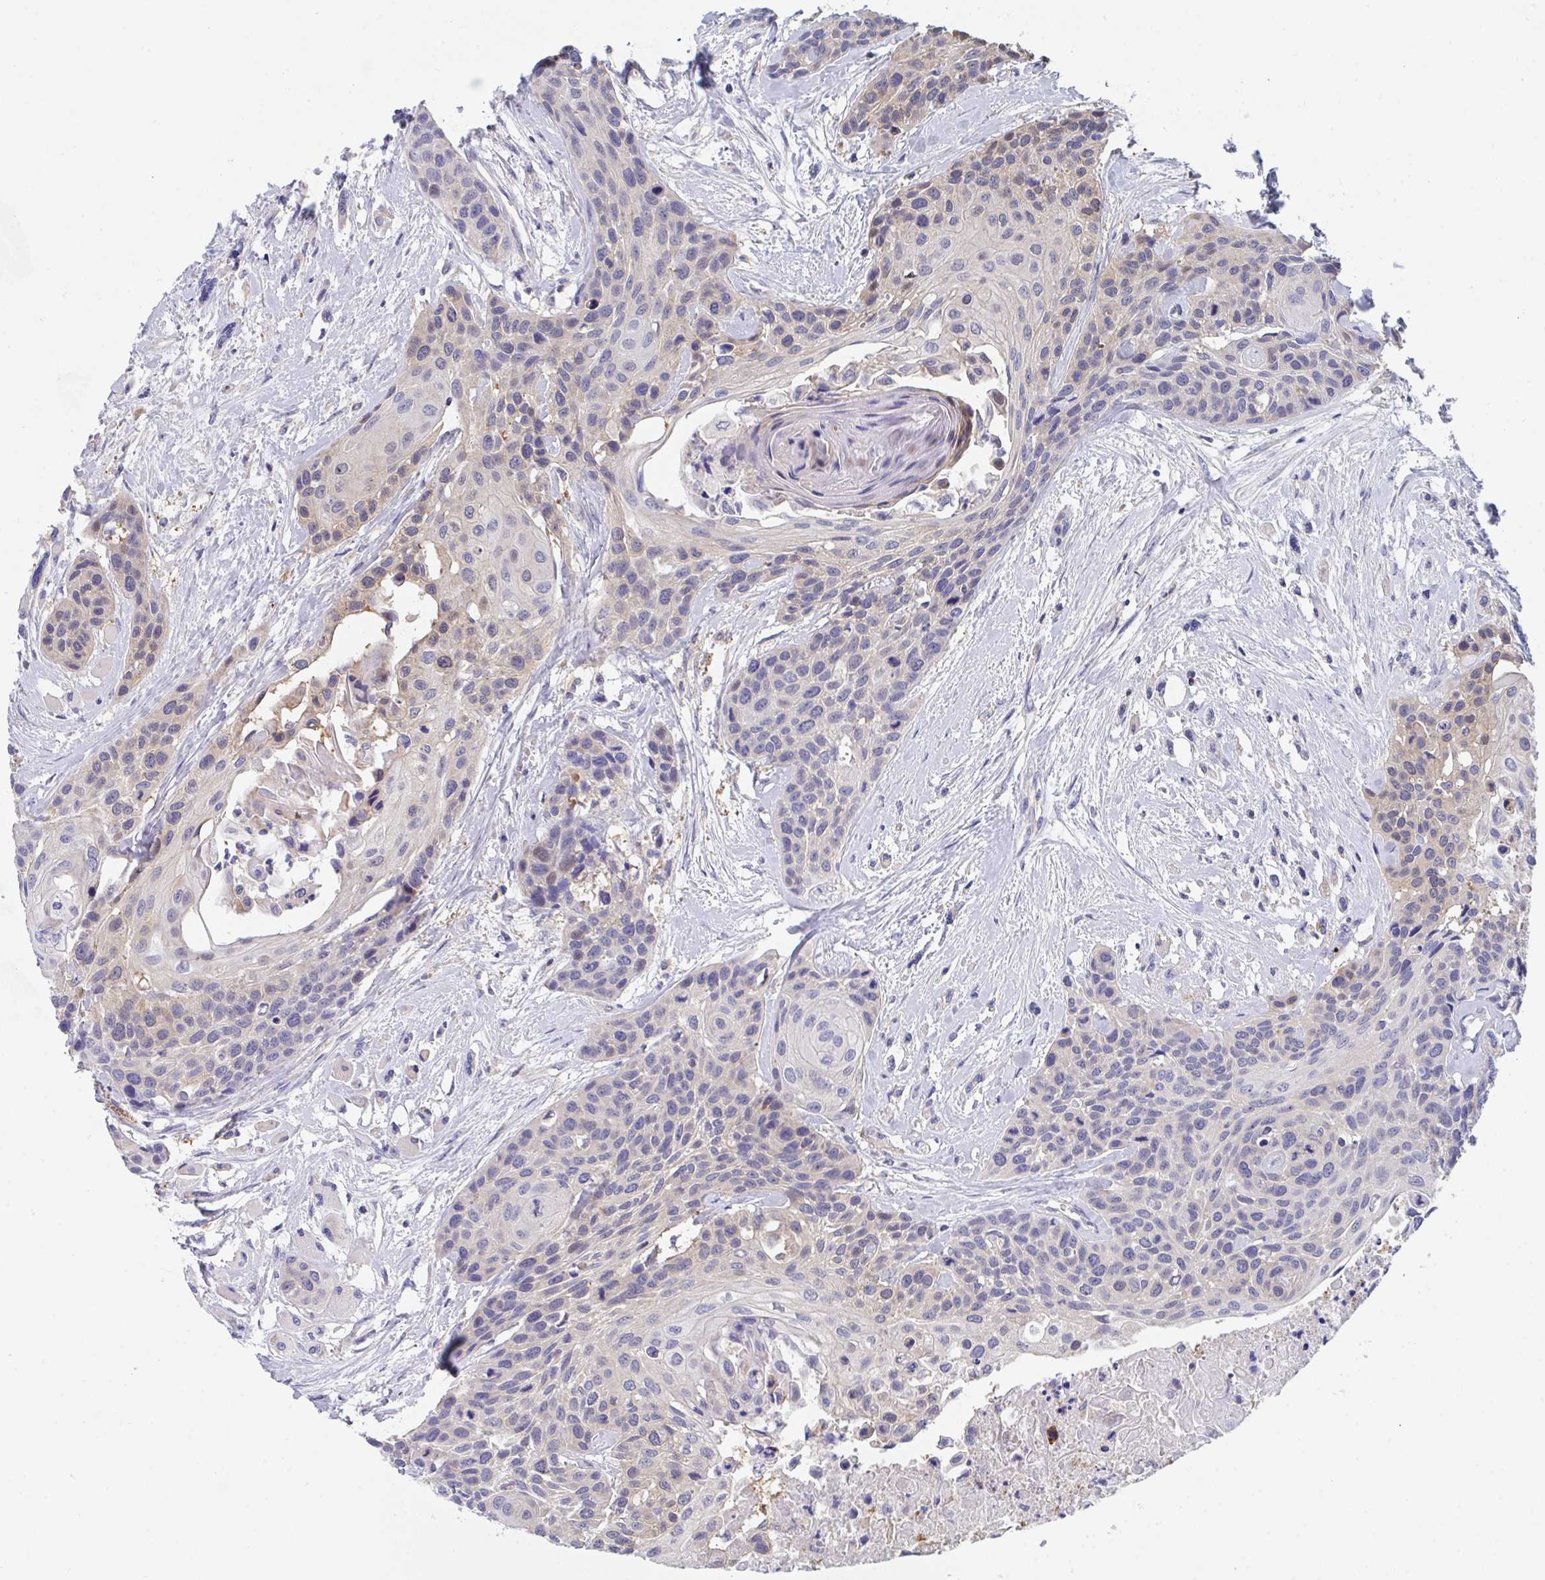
{"staining": {"intensity": "weak", "quantity": "25%-75%", "location": "cytoplasmic/membranous,nuclear"}, "tissue": "head and neck cancer", "cell_type": "Tumor cells", "image_type": "cancer", "snomed": [{"axis": "morphology", "description": "Squamous cell carcinoma, NOS"}, {"axis": "topography", "description": "Head-Neck"}], "caption": "DAB immunohistochemical staining of human head and neck cancer reveals weak cytoplasmic/membranous and nuclear protein expression in approximately 25%-75% of tumor cells.", "gene": "P2RX3", "patient": {"sex": "female", "age": 50}}